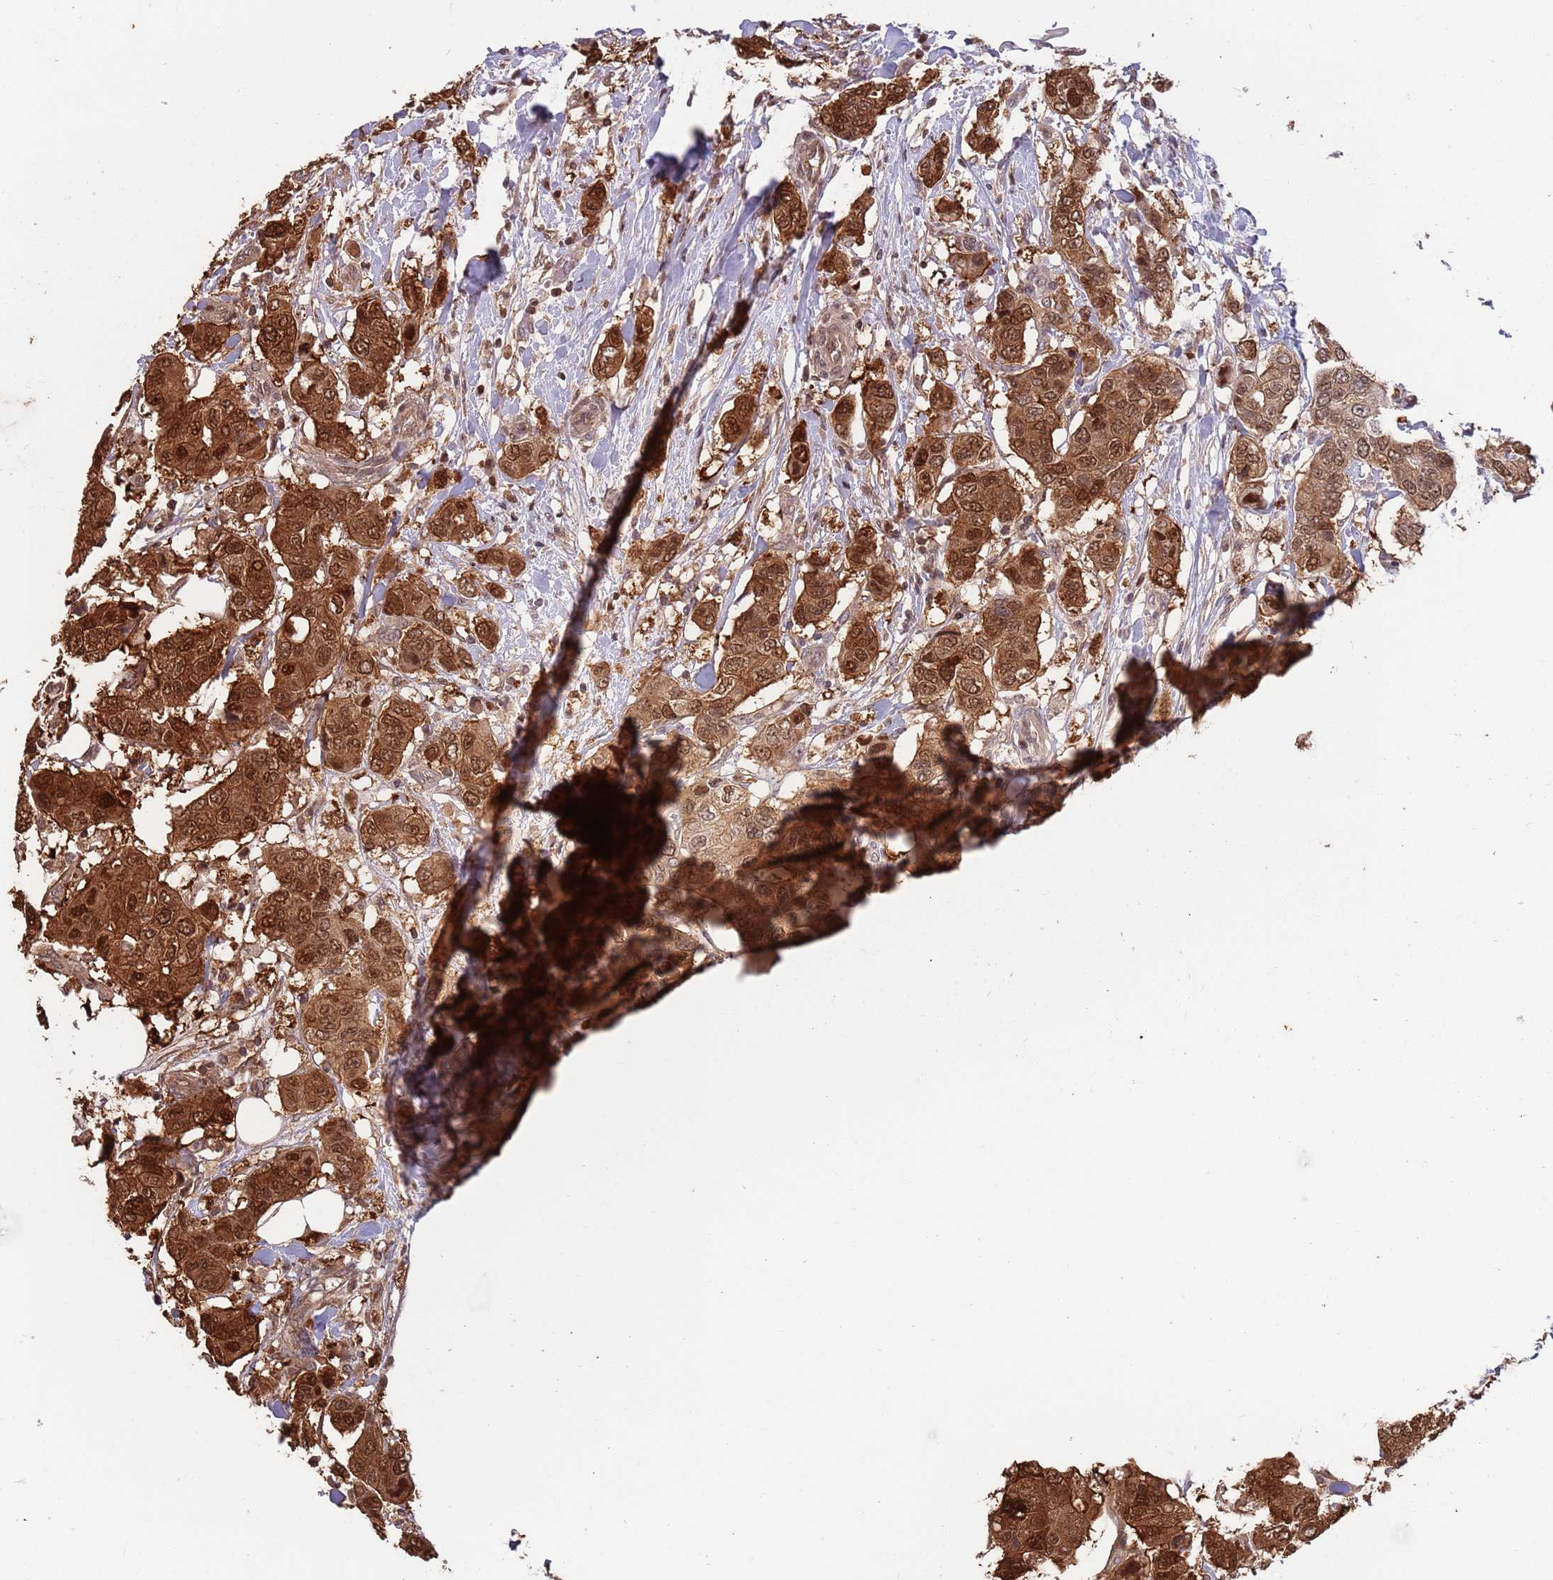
{"staining": {"intensity": "strong", "quantity": ">75%", "location": "cytoplasmic/membranous,nuclear"}, "tissue": "breast cancer", "cell_type": "Tumor cells", "image_type": "cancer", "snomed": [{"axis": "morphology", "description": "Lobular carcinoma"}, {"axis": "topography", "description": "Breast"}], "caption": "Protein expression analysis of breast cancer (lobular carcinoma) exhibits strong cytoplasmic/membranous and nuclear expression in about >75% of tumor cells.", "gene": "SALL1", "patient": {"sex": "female", "age": 51}}